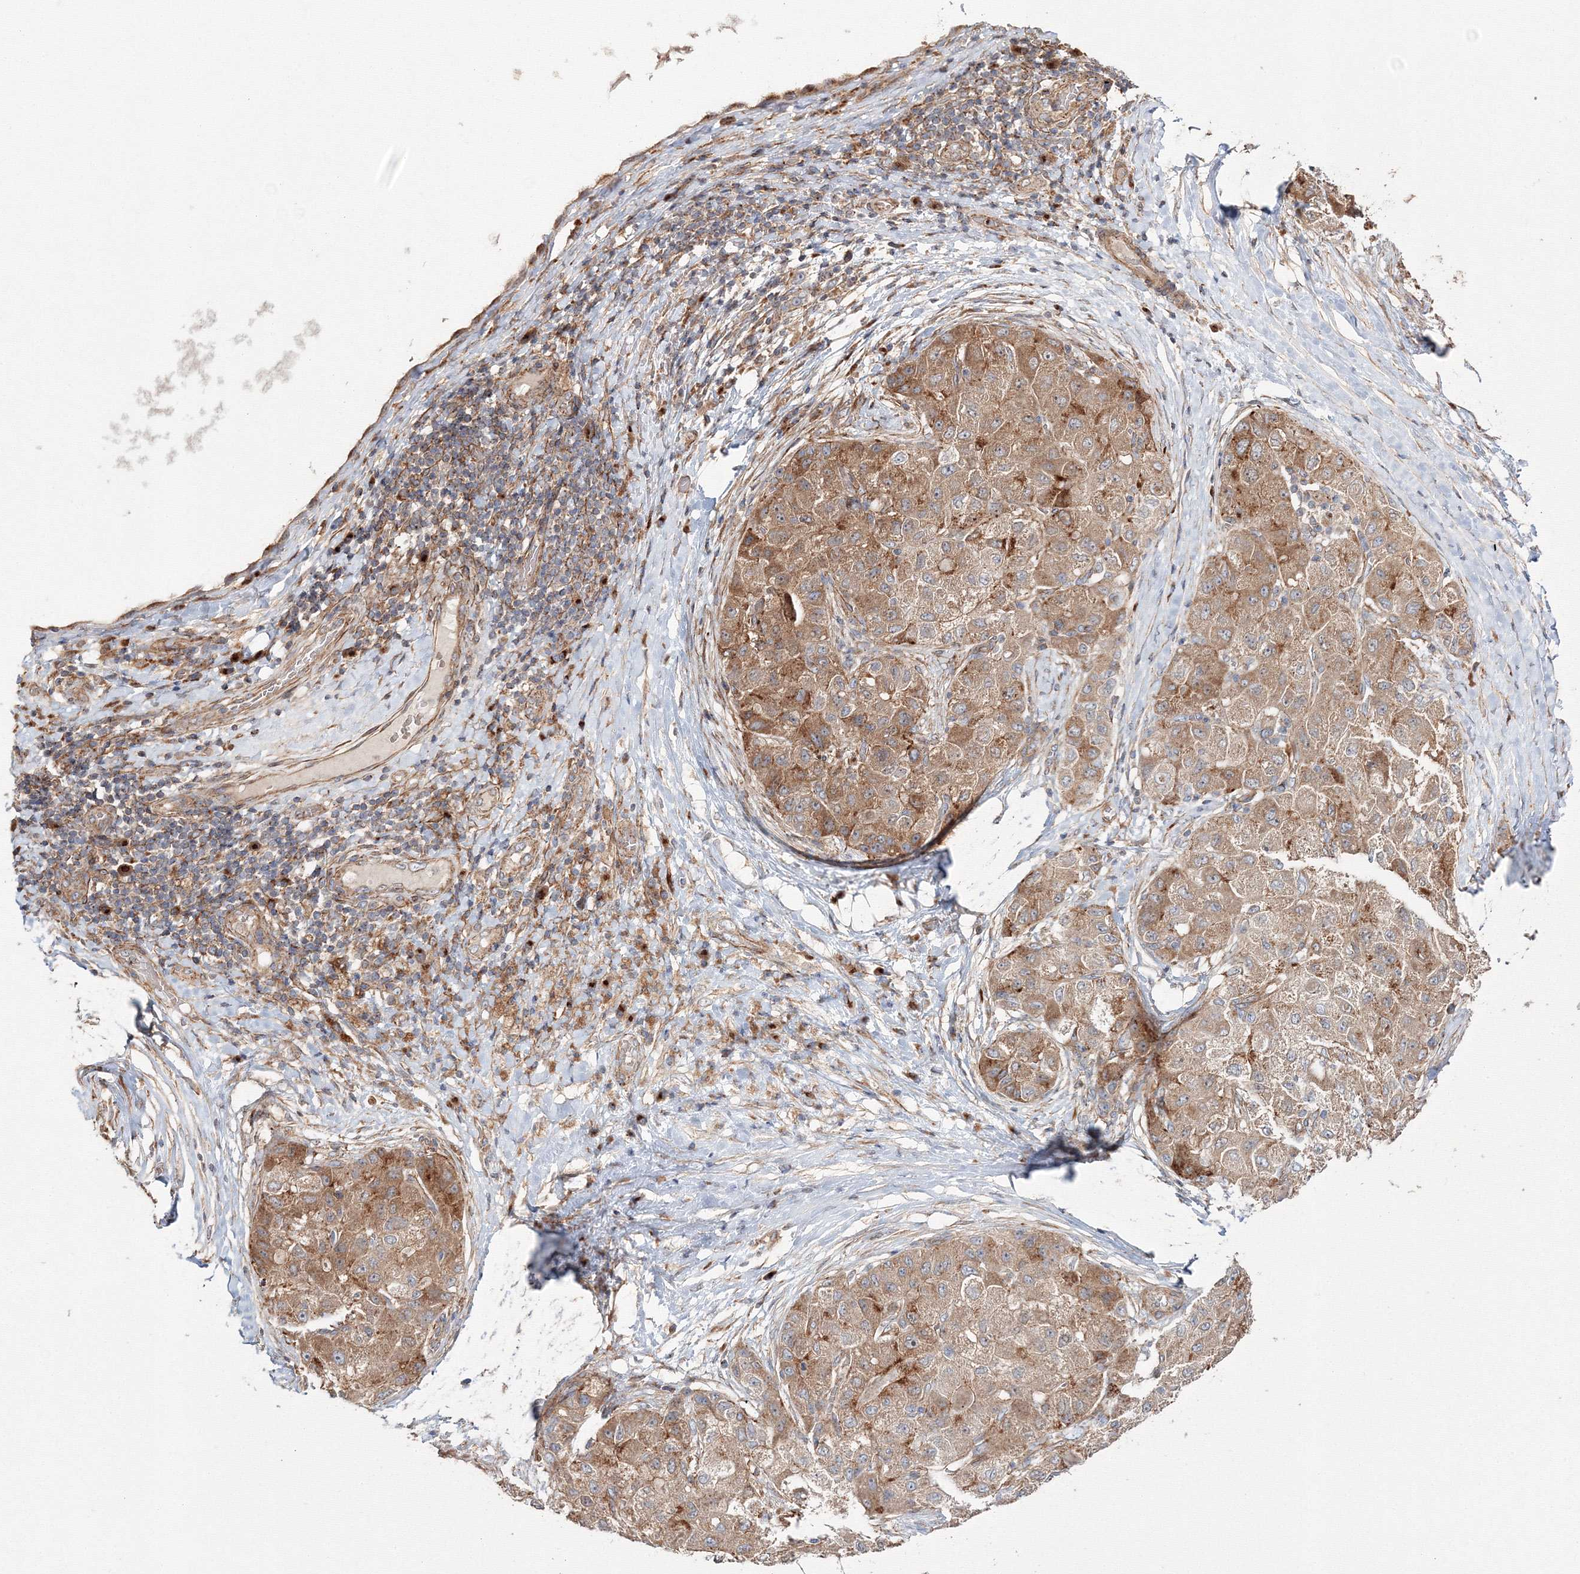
{"staining": {"intensity": "moderate", "quantity": ">75%", "location": "cytoplasmic/membranous"}, "tissue": "liver cancer", "cell_type": "Tumor cells", "image_type": "cancer", "snomed": [{"axis": "morphology", "description": "Carcinoma, Hepatocellular, NOS"}, {"axis": "topography", "description": "Liver"}], "caption": "This photomicrograph displays immunohistochemistry (IHC) staining of liver hepatocellular carcinoma, with medium moderate cytoplasmic/membranous staining in about >75% of tumor cells.", "gene": "DDO", "patient": {"sex": "male", "age": 80}}